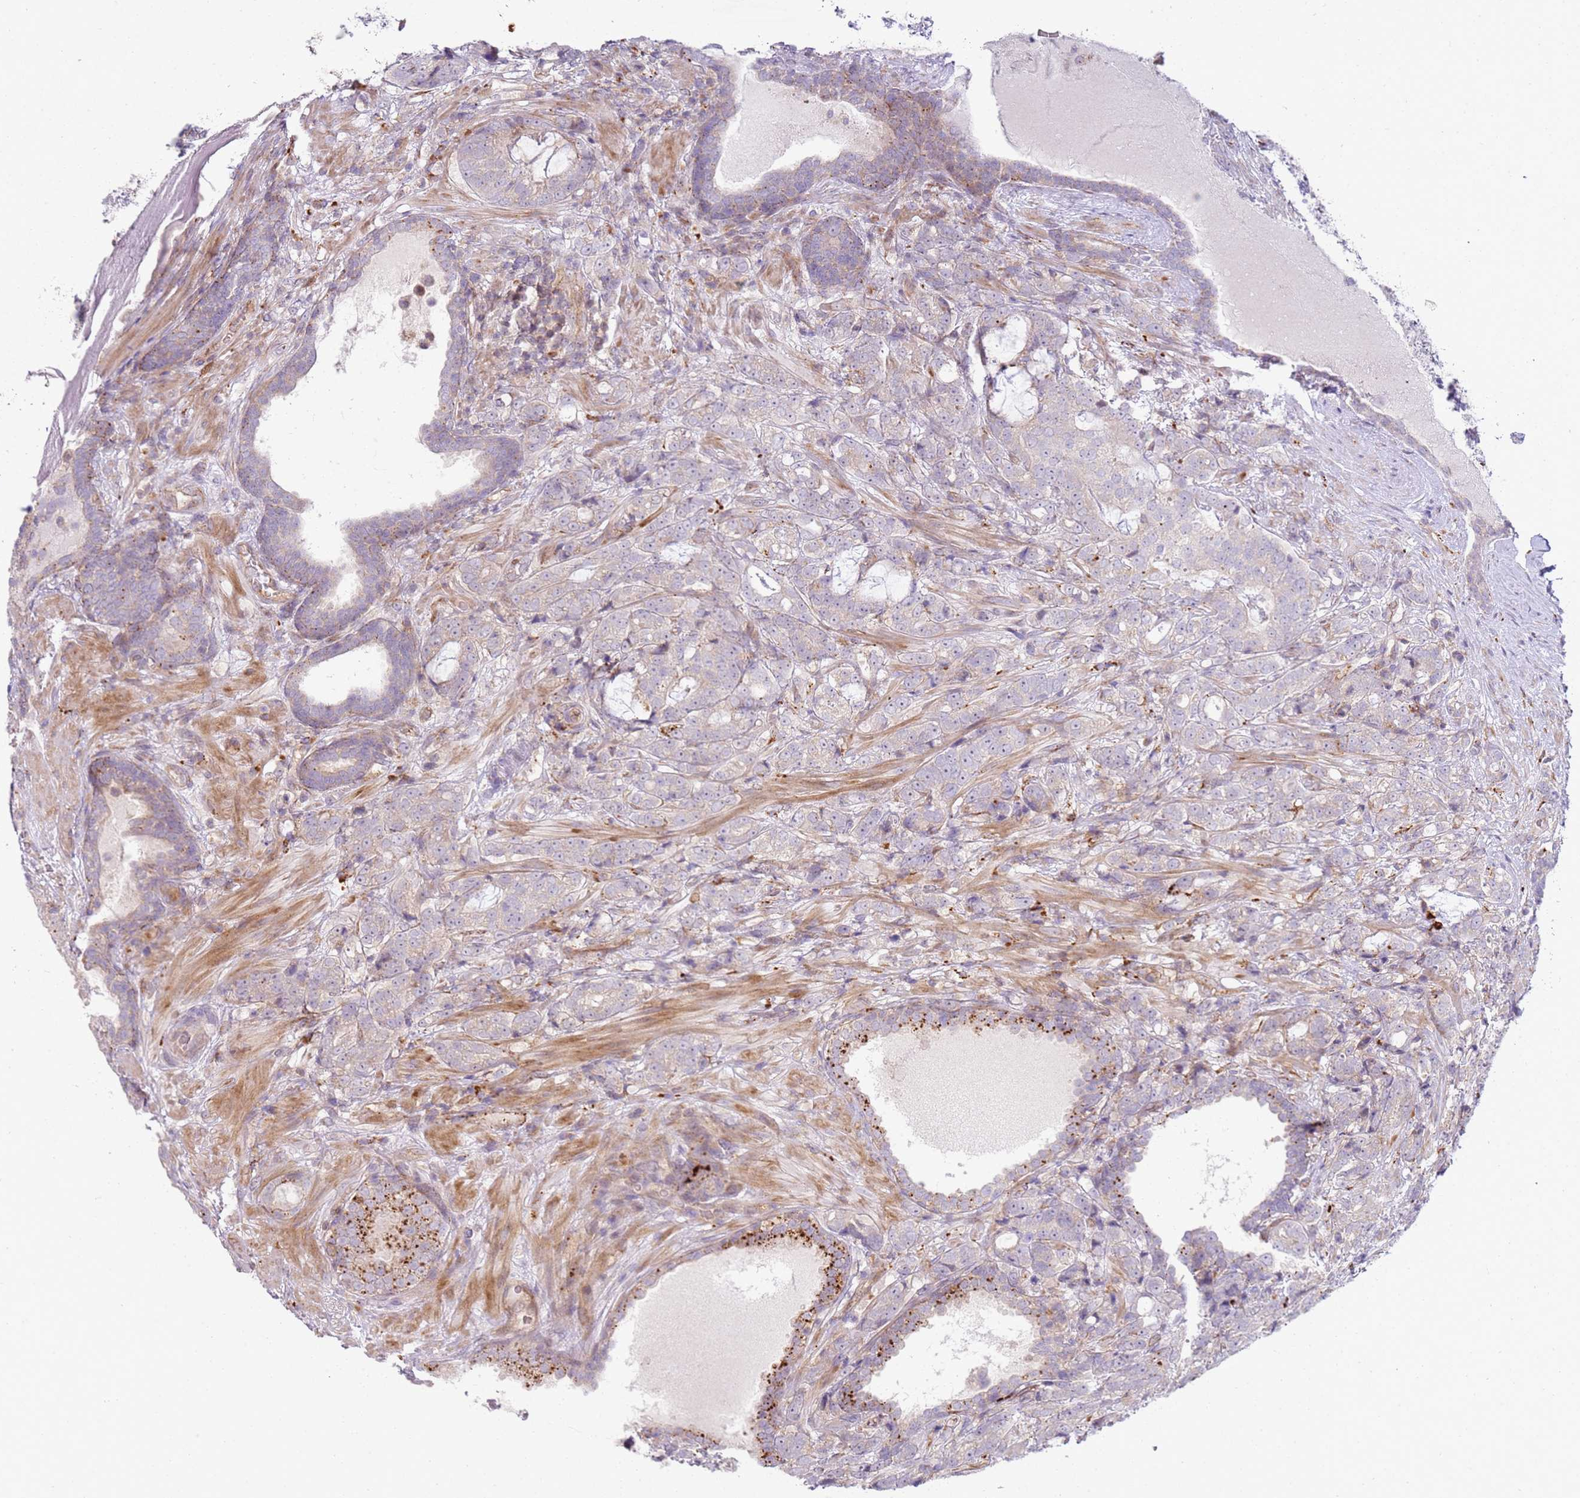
{"staining": {"intensity": "moderate", "quantity": "<25%", "location": "cytoplasmic/membranous"}, "tissue": "prostate cancer", "cell_type": "Tumor cells", "image_type": "cancer", "snomed": [{"axis": "morphology", "description": "Adenocarcinoma, High grade"}, {"axis": "topography", "description": "Prostate"}], "caption": "This is an image of immunohistochemistry (IHC) staining of adenocarcinoma (high-grade) (prostate), which shows moderate positivity in the cytoplasmic/membranous of tumor cells.", "gene": "GRAP", "patient": {"sex": "male", "age": 67}}